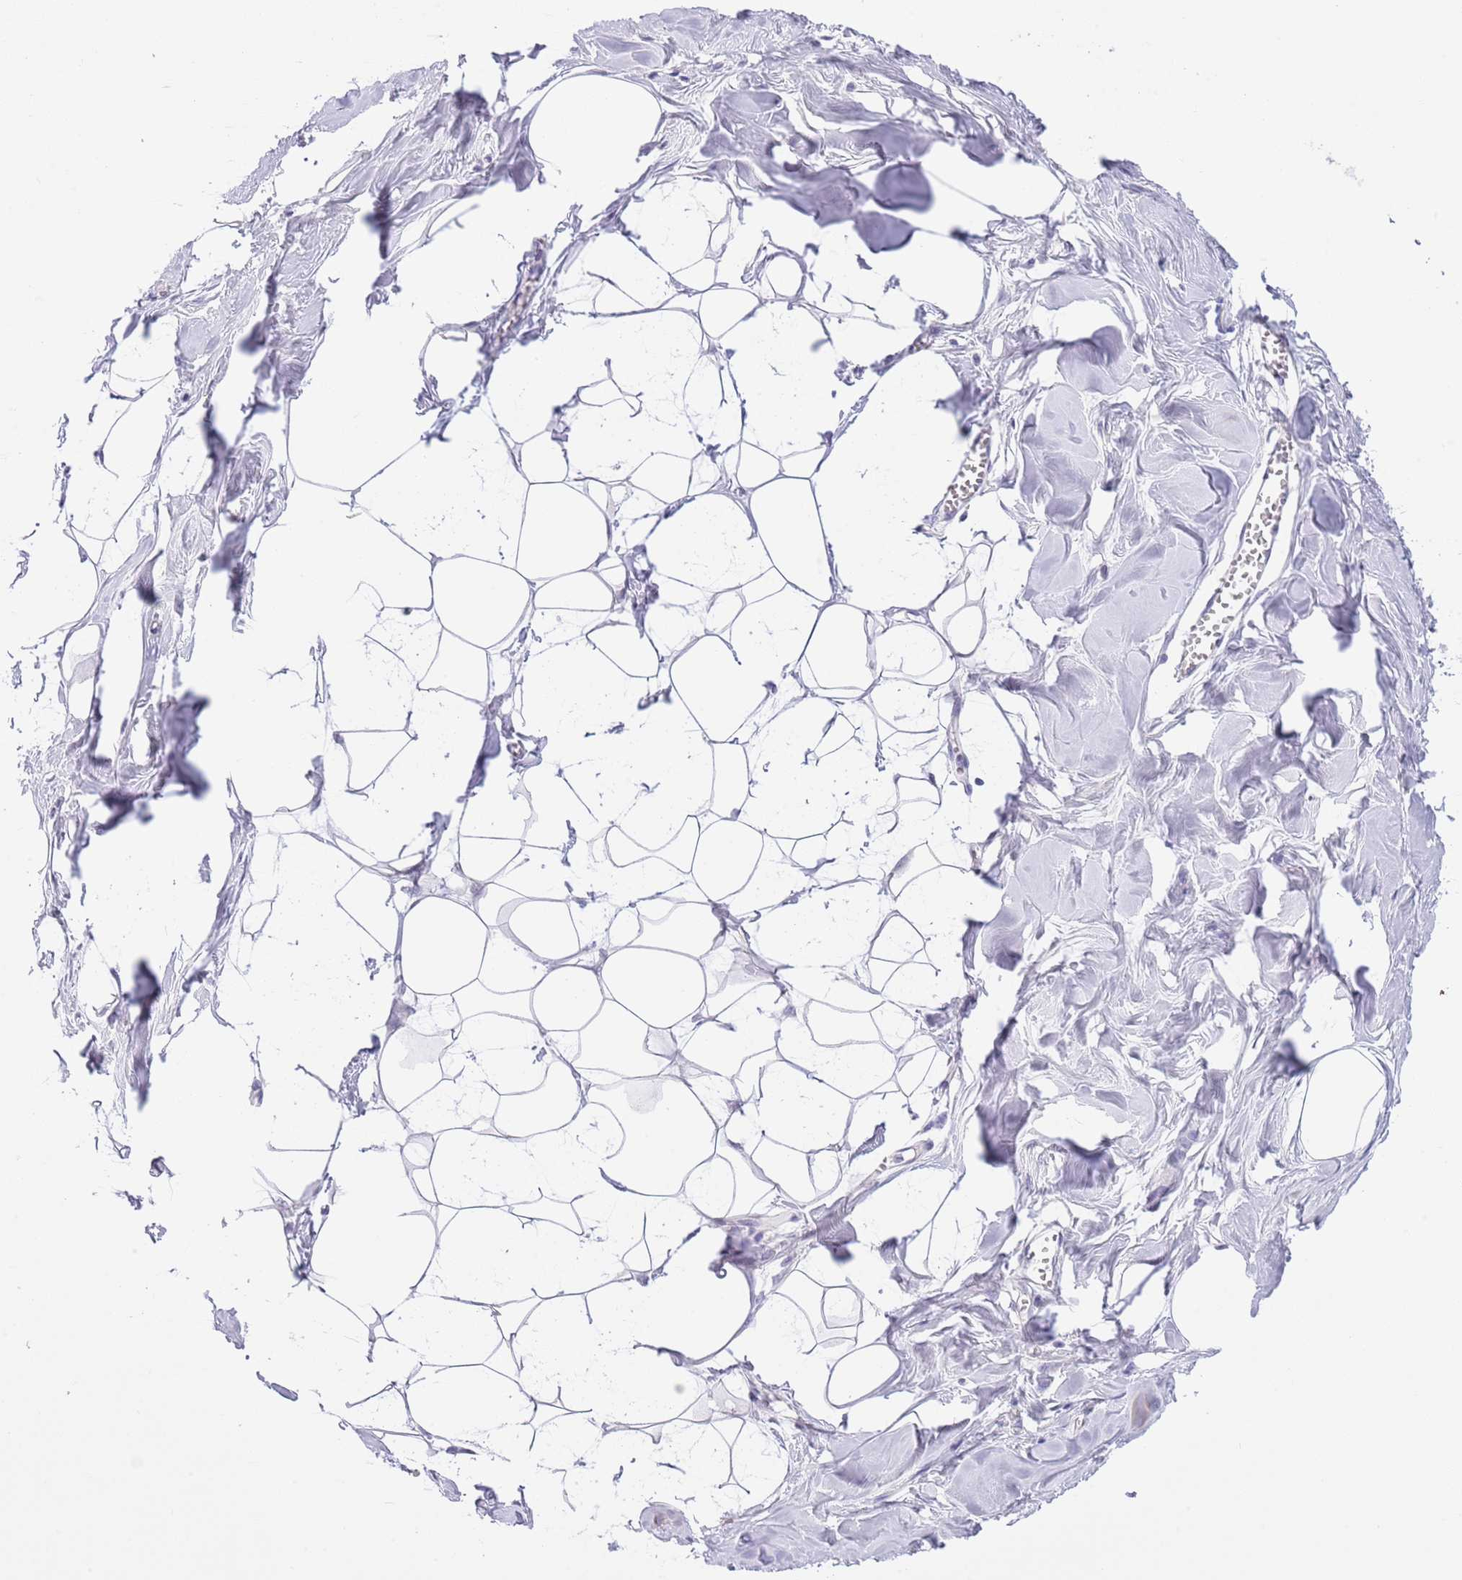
{"staining": {"intensity": "negative", "quantity": "none", "location": "none"}, "tissue": "breast", "cell_type": "Adipocytes", "image_type": "normal", "snomed": [{"axis": "morphology", "description": "Normal tissue, NOS"}, {"axis": "topography", "description": "Breast"}], "caption": "An immunohistochemistry micrograph of unremarkable breast is shown. There is no staining in adipocytes of breast. (Stains: DAB (3,3'-diaminobenzidine) IHC with hematoxylin counter stain, Microscopy: brightfield microscopy at high magnification).", "gene": "NET1", "patient": {"sex": "female", "age": 27}}